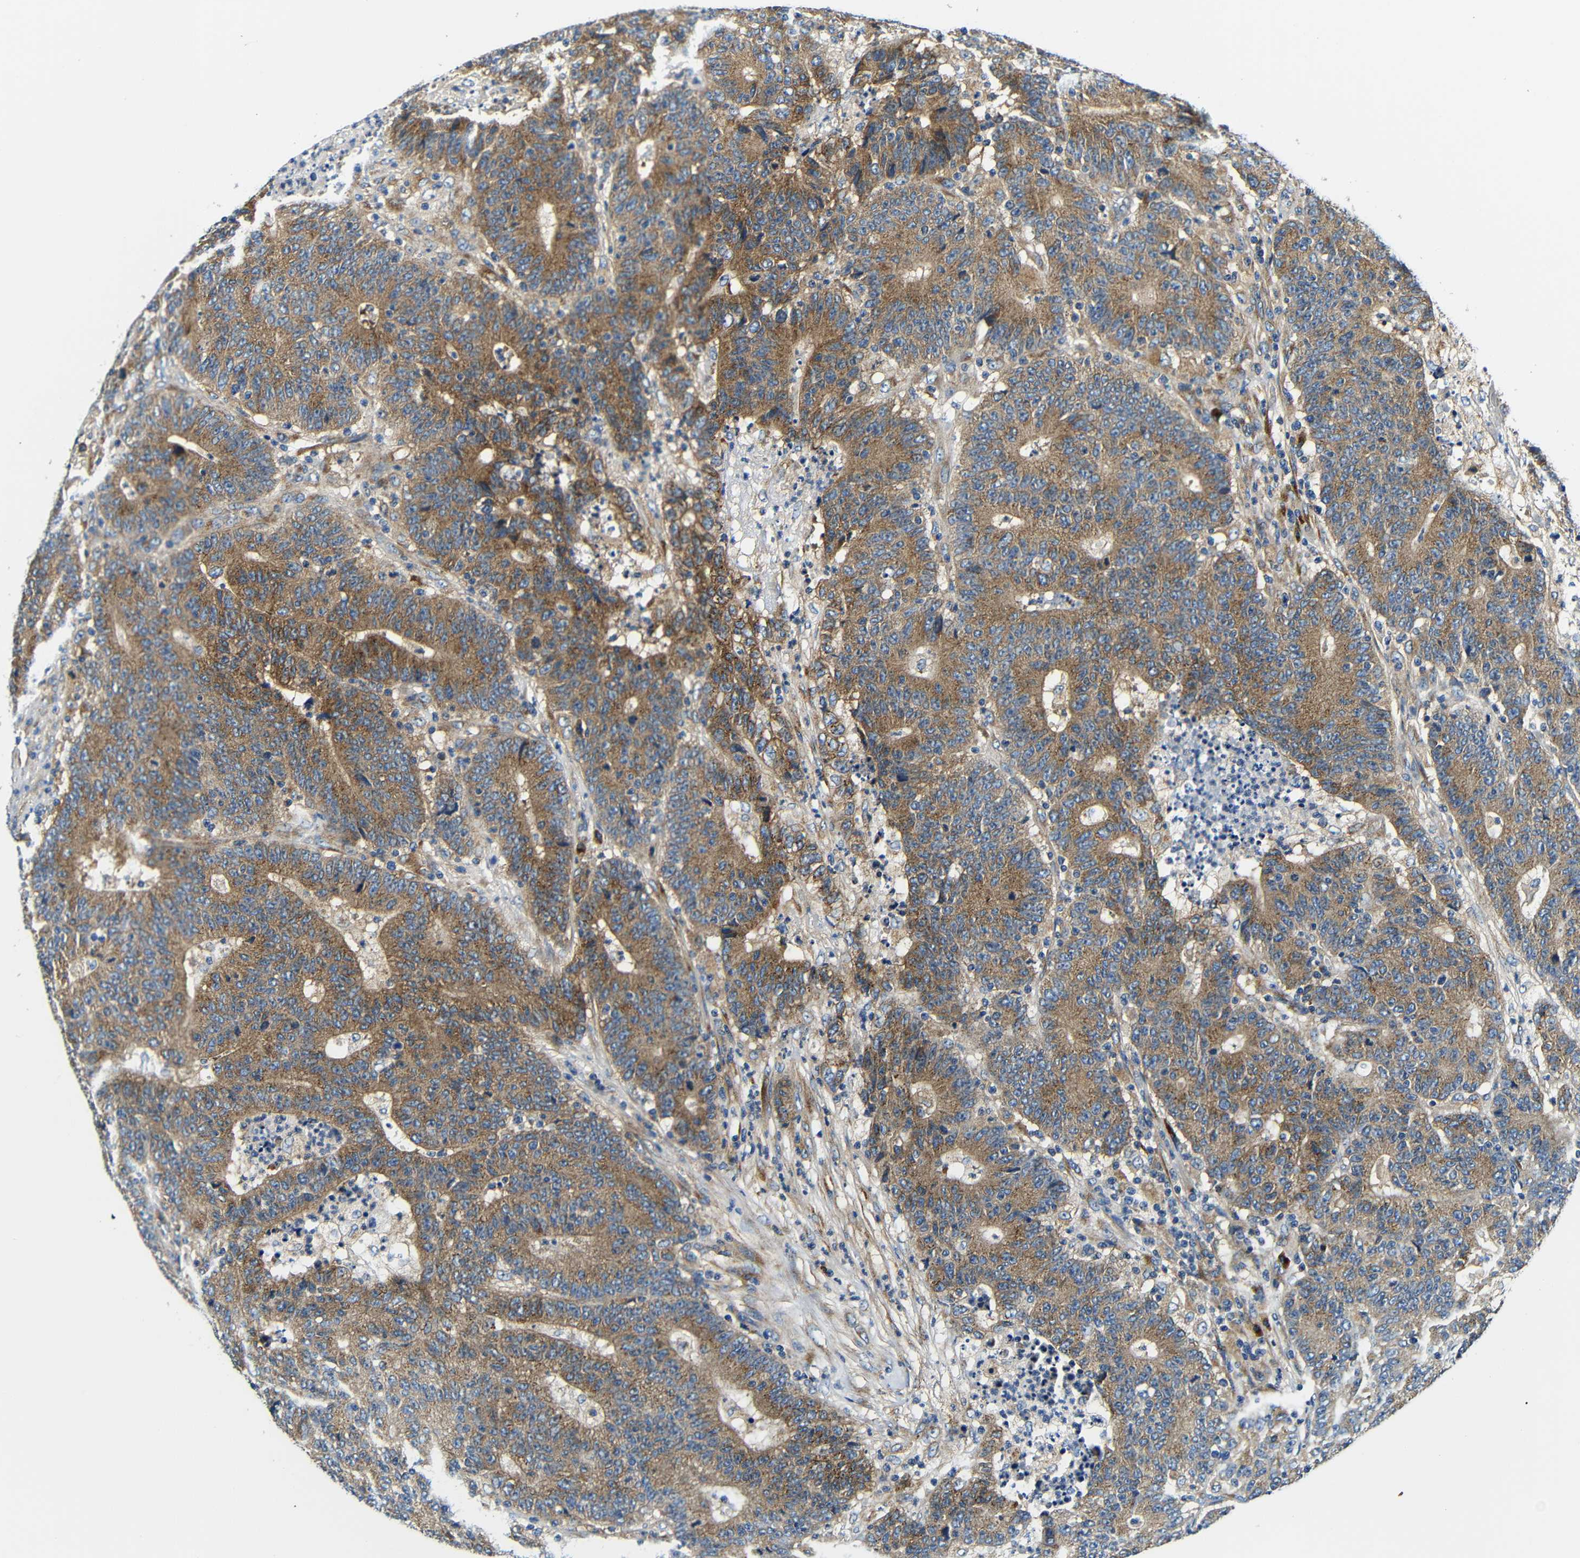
{"staining": {"intensity": "moderate", "quantity": ">75%", "location": "cytoplasmic/membranous"}, "tissue": "colorectal cancer", "cell_type": "Tumor cells", "image_type": "cancer", "snomed": [{"axis": "morphology", "description": "Normal tissue, NOS"}, {"axis": "morphology", "description": "Adenocarcinoma, NOS"}, {"axis": "topography", "description": "Colon"}], "caption": "High-power microscopy captured an IHC image of colorectal adenocarcinoma, revealing moderate cytoplasmic/membranous staining in about >75% of tumor cells.", "gene": "USO1", "patient": {"sex": "female", "age": 75}}